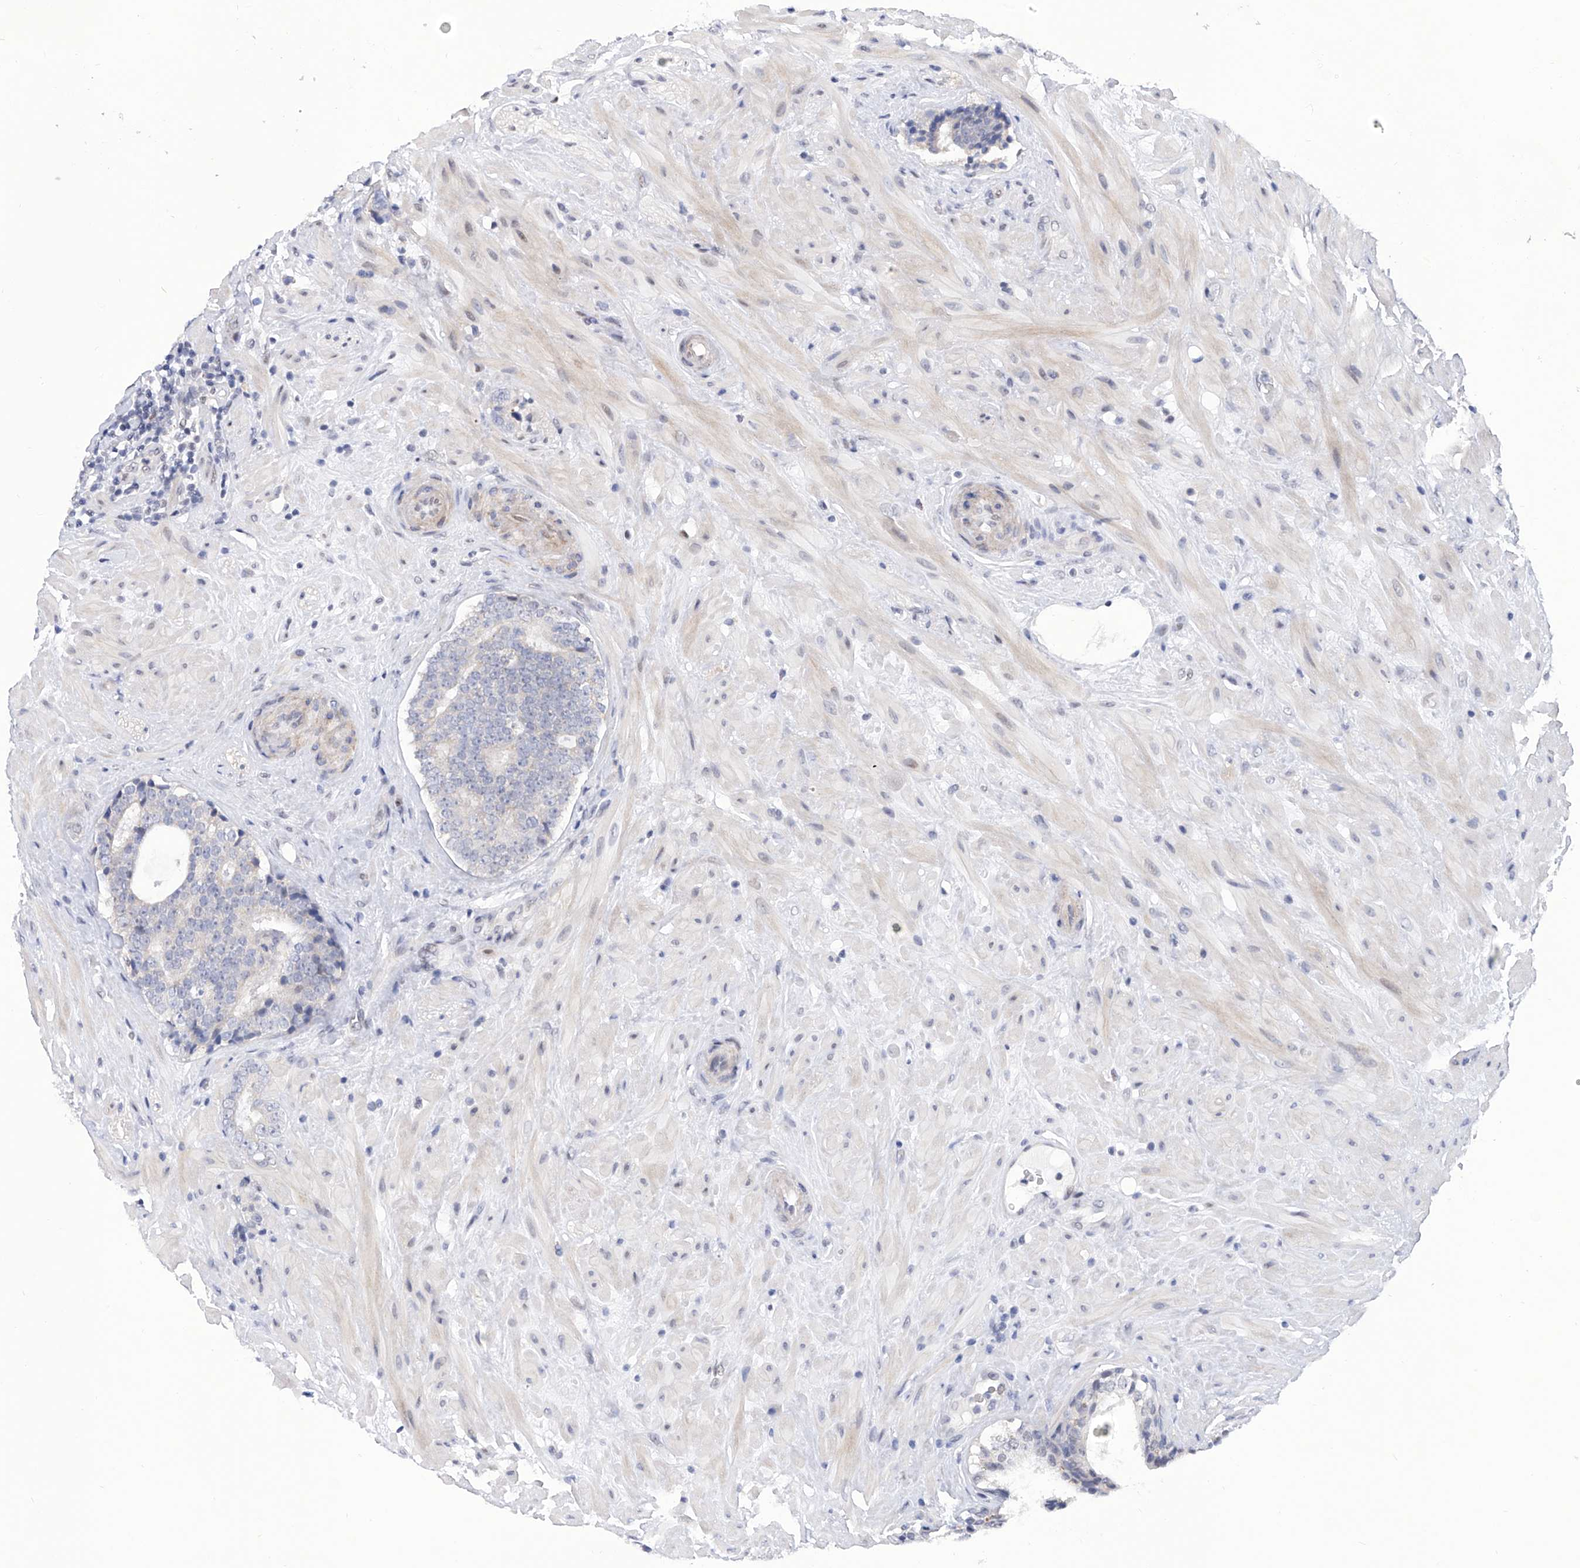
{"staining": {"intensity": "negative", "quantity": "none", "location": "none"}, "tissue": "prostate cancer", "cell_type": "Tumor cells", "image_type": "cancer", "snomed": [{"axis": "morphology", "description": "Adenocarcinoma, High grade"}, {"axis": "topography", "description": "Prostate"}], "caption": "This is an immunohistochemistry image of human prostate cancer. There is no positivity in tumor cells.", "gene": "RAD54L", "patient": {"sex": "male", "age": 56}}